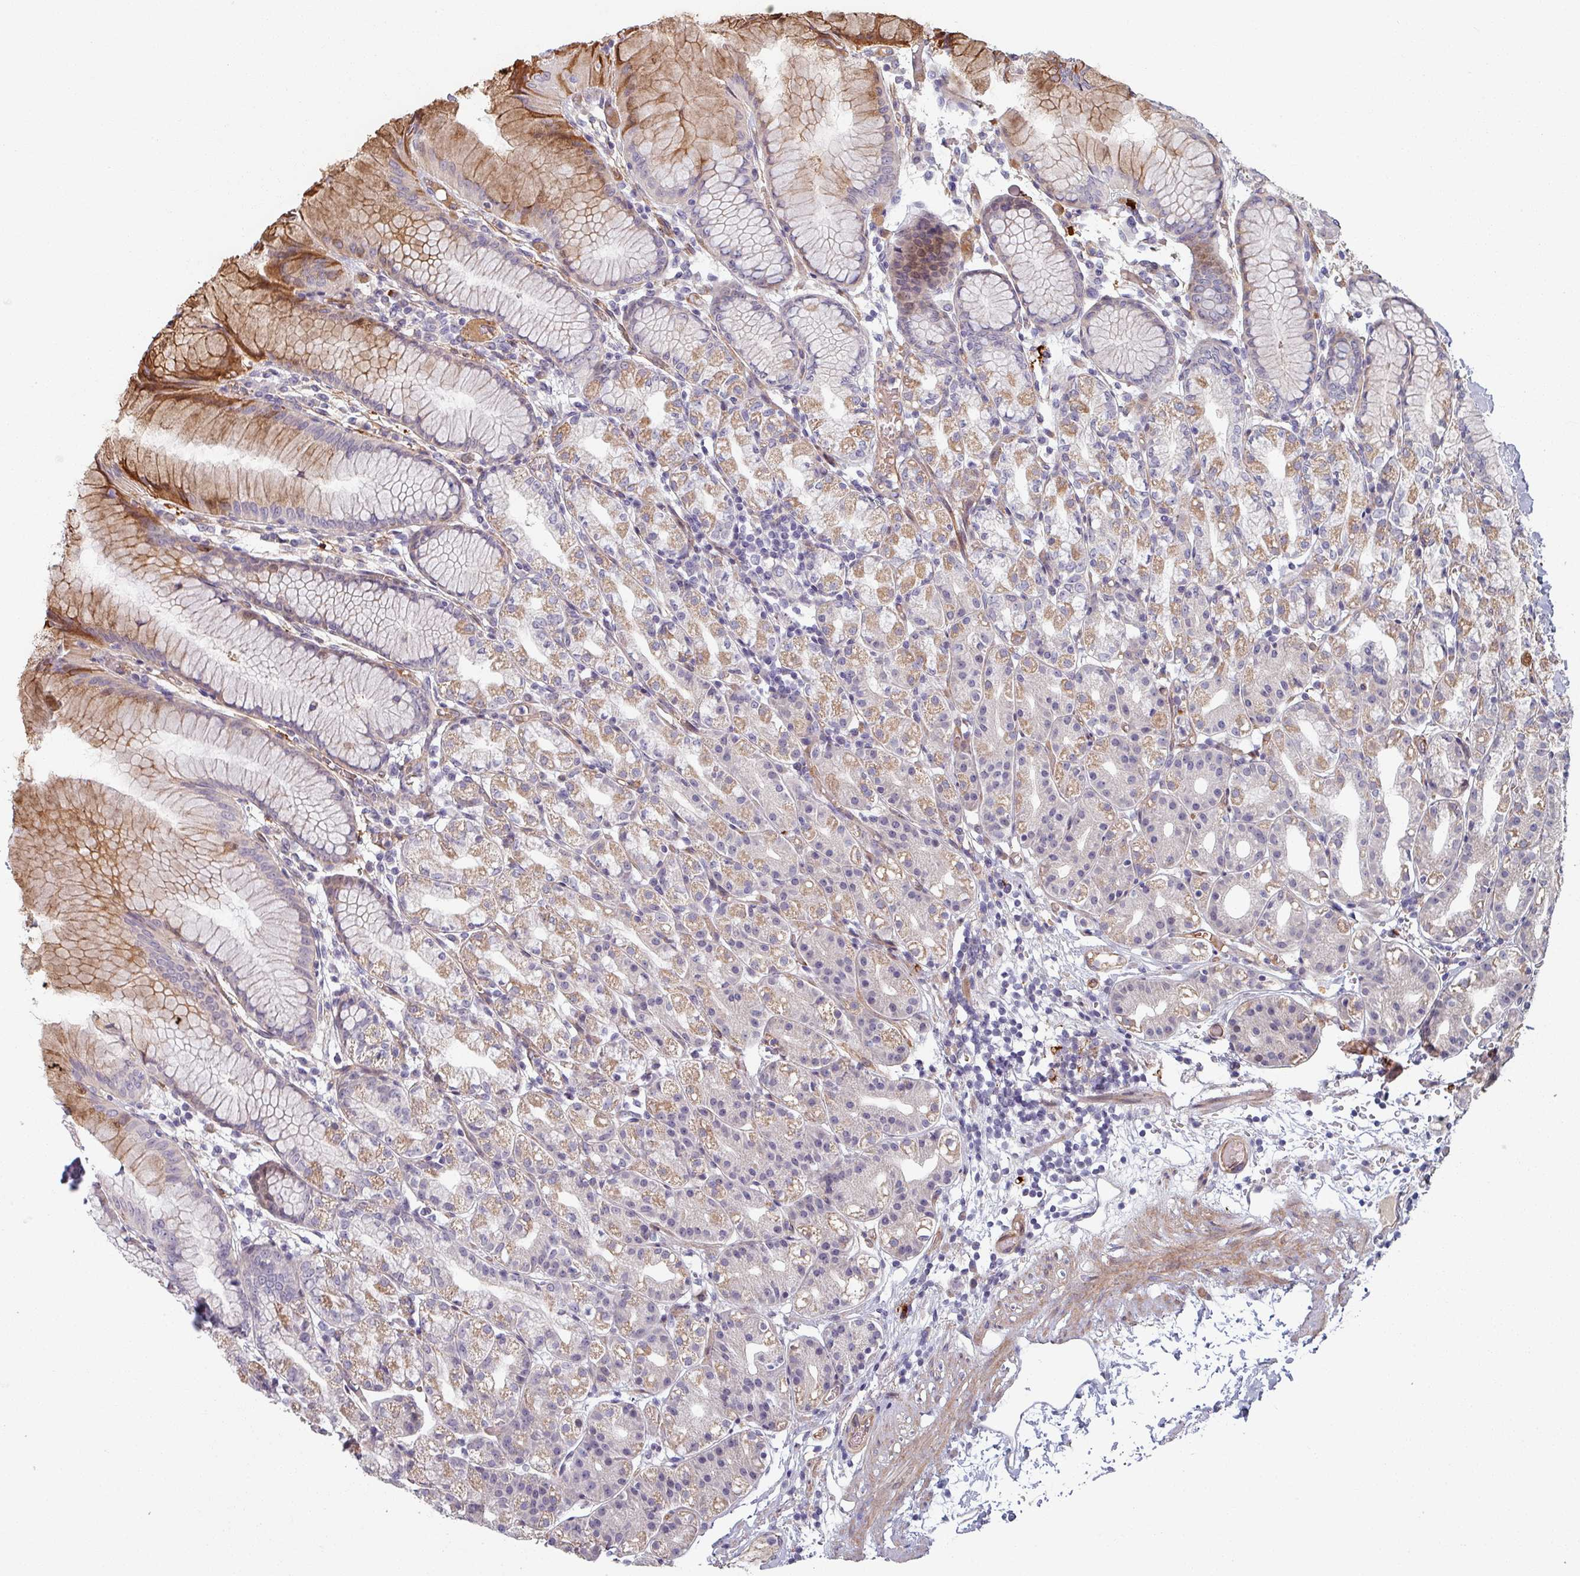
{"staining": {"intensity": "moderate", "quantity": "25%-75%", "location": "cytoplasmic/membranous"}, "tissue": "stomach", "cell_type": "Glandular cells", "image_type": "normal", "snomed": [{"axis": "morphology", "description": "Normal tissue, NOS"}, {"axis": "topography", "description": "Stomach"}], "caption": "Immunohistochemical staining of unremarkable stomach displays medium levels of moderate cytoplasmic/membranous positivity in approximately 25%-75% of glandular cells.", "gene": "C4BPB", "patient": {"sex": "female", "age": 57}}